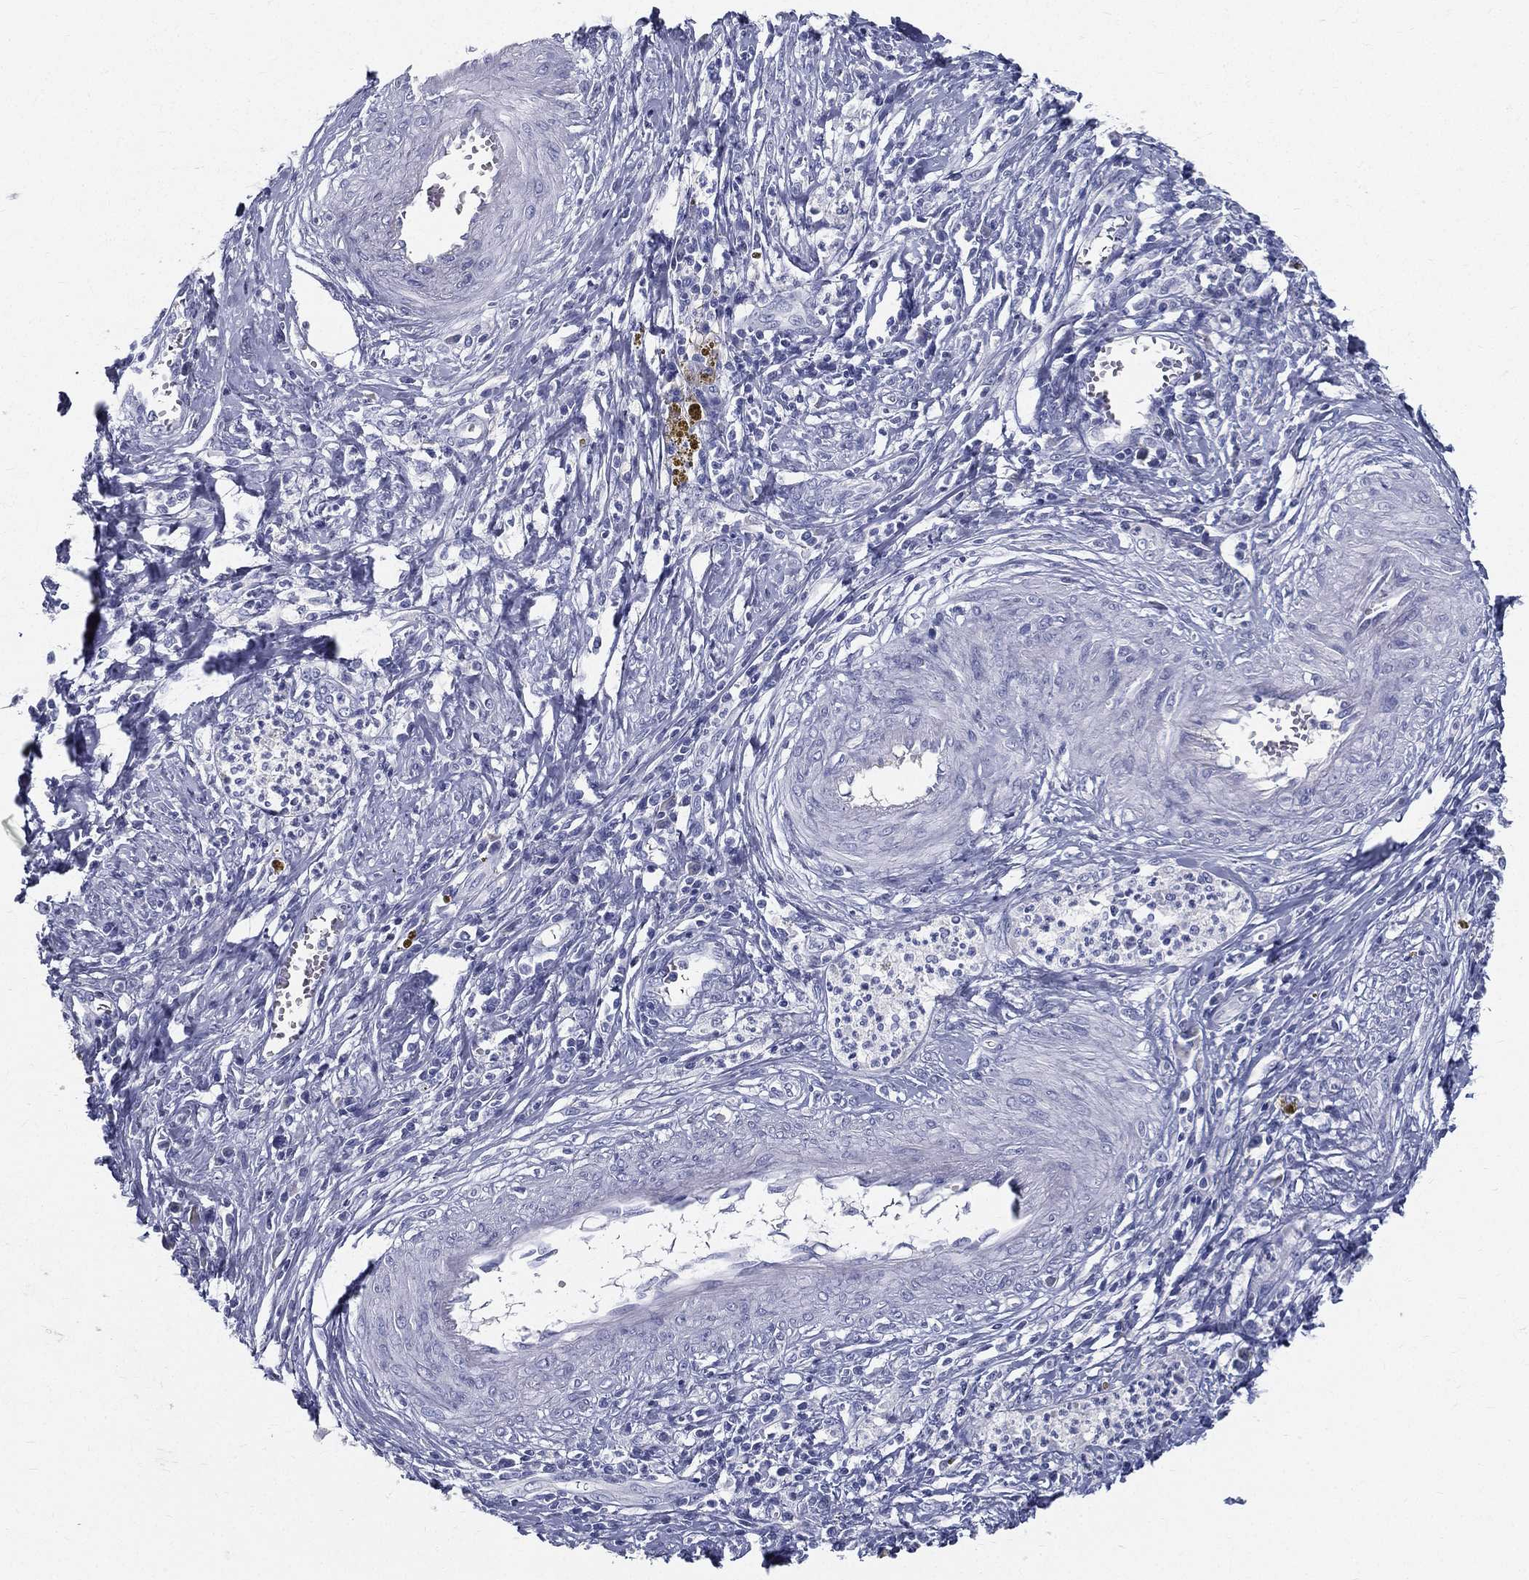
{"staining": {"intensity": "negative", "quantity": "none", "location": "none"}, "tissue": "cervical cancer", "cell_type": "Tumor cells", "image_type": "cancer", "snomed": [{"axis": "morphology", "description": "Adenocarcinoma, NOS"}, {"axis": "topography", "description": "Cervix"}], "caption": "This is an IHC micrograph of adenocarcinoma (cervical). There is no positivity in tumor cells.", "gene": "STS", "patient": {"sex": "female", "age": 42}}